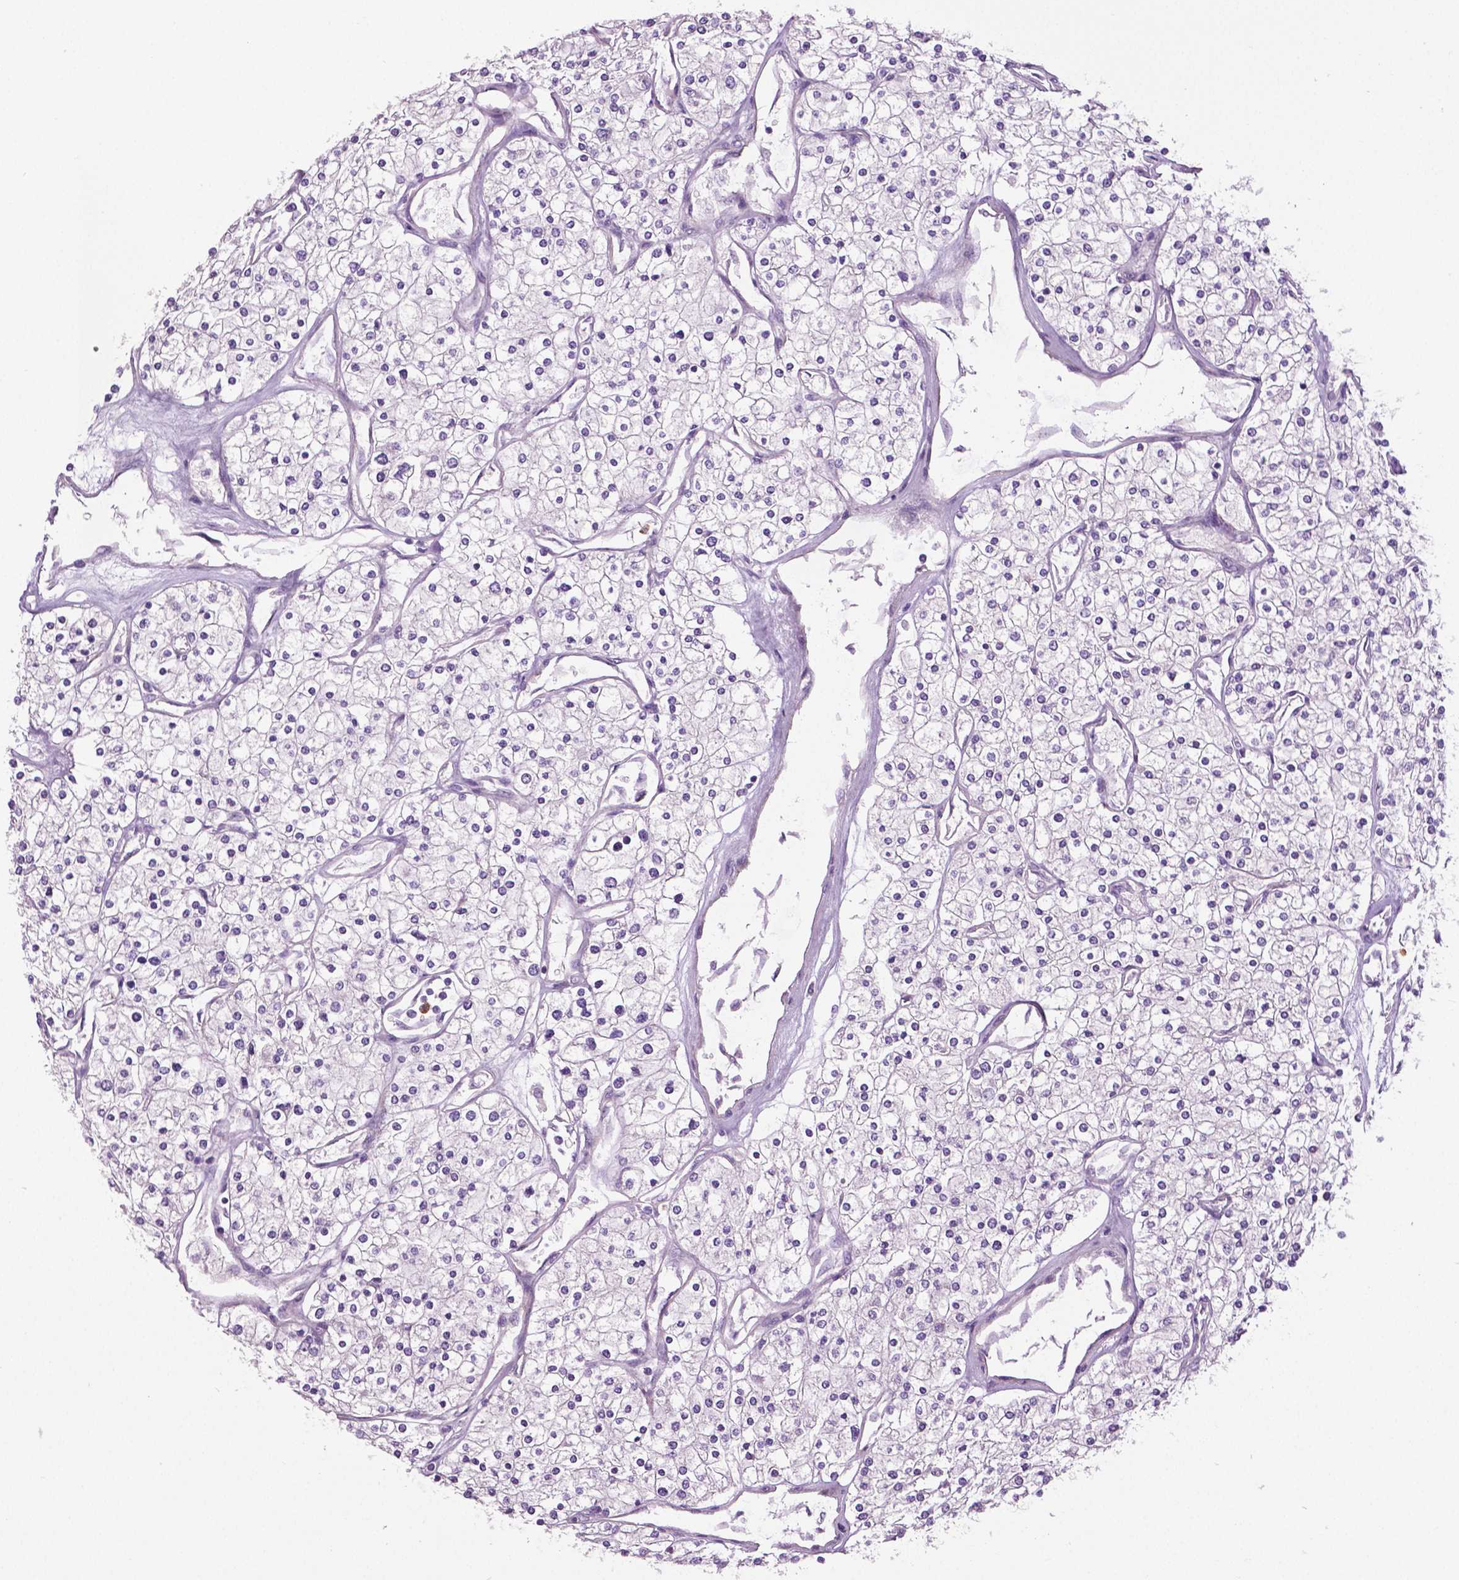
{"staining": {"intensity": "negative", "quantity": "none", "location": "none"}, "tissue": "renal cancer", "cell_type": "Tumor cells", "image_type": "cancer", "snomed": [{"axis": "morphology", "description": "Adenocarcinoma, NOS"}, {"axis": "topography", "description": "Kidney"}], "caption": "Immunohistochemical staining of adenocarcinoma (renal) demonstrates no significant staining in tumor cells.", "gene": "PTPN5", "patient": {"sex": "male", "age": 80}}